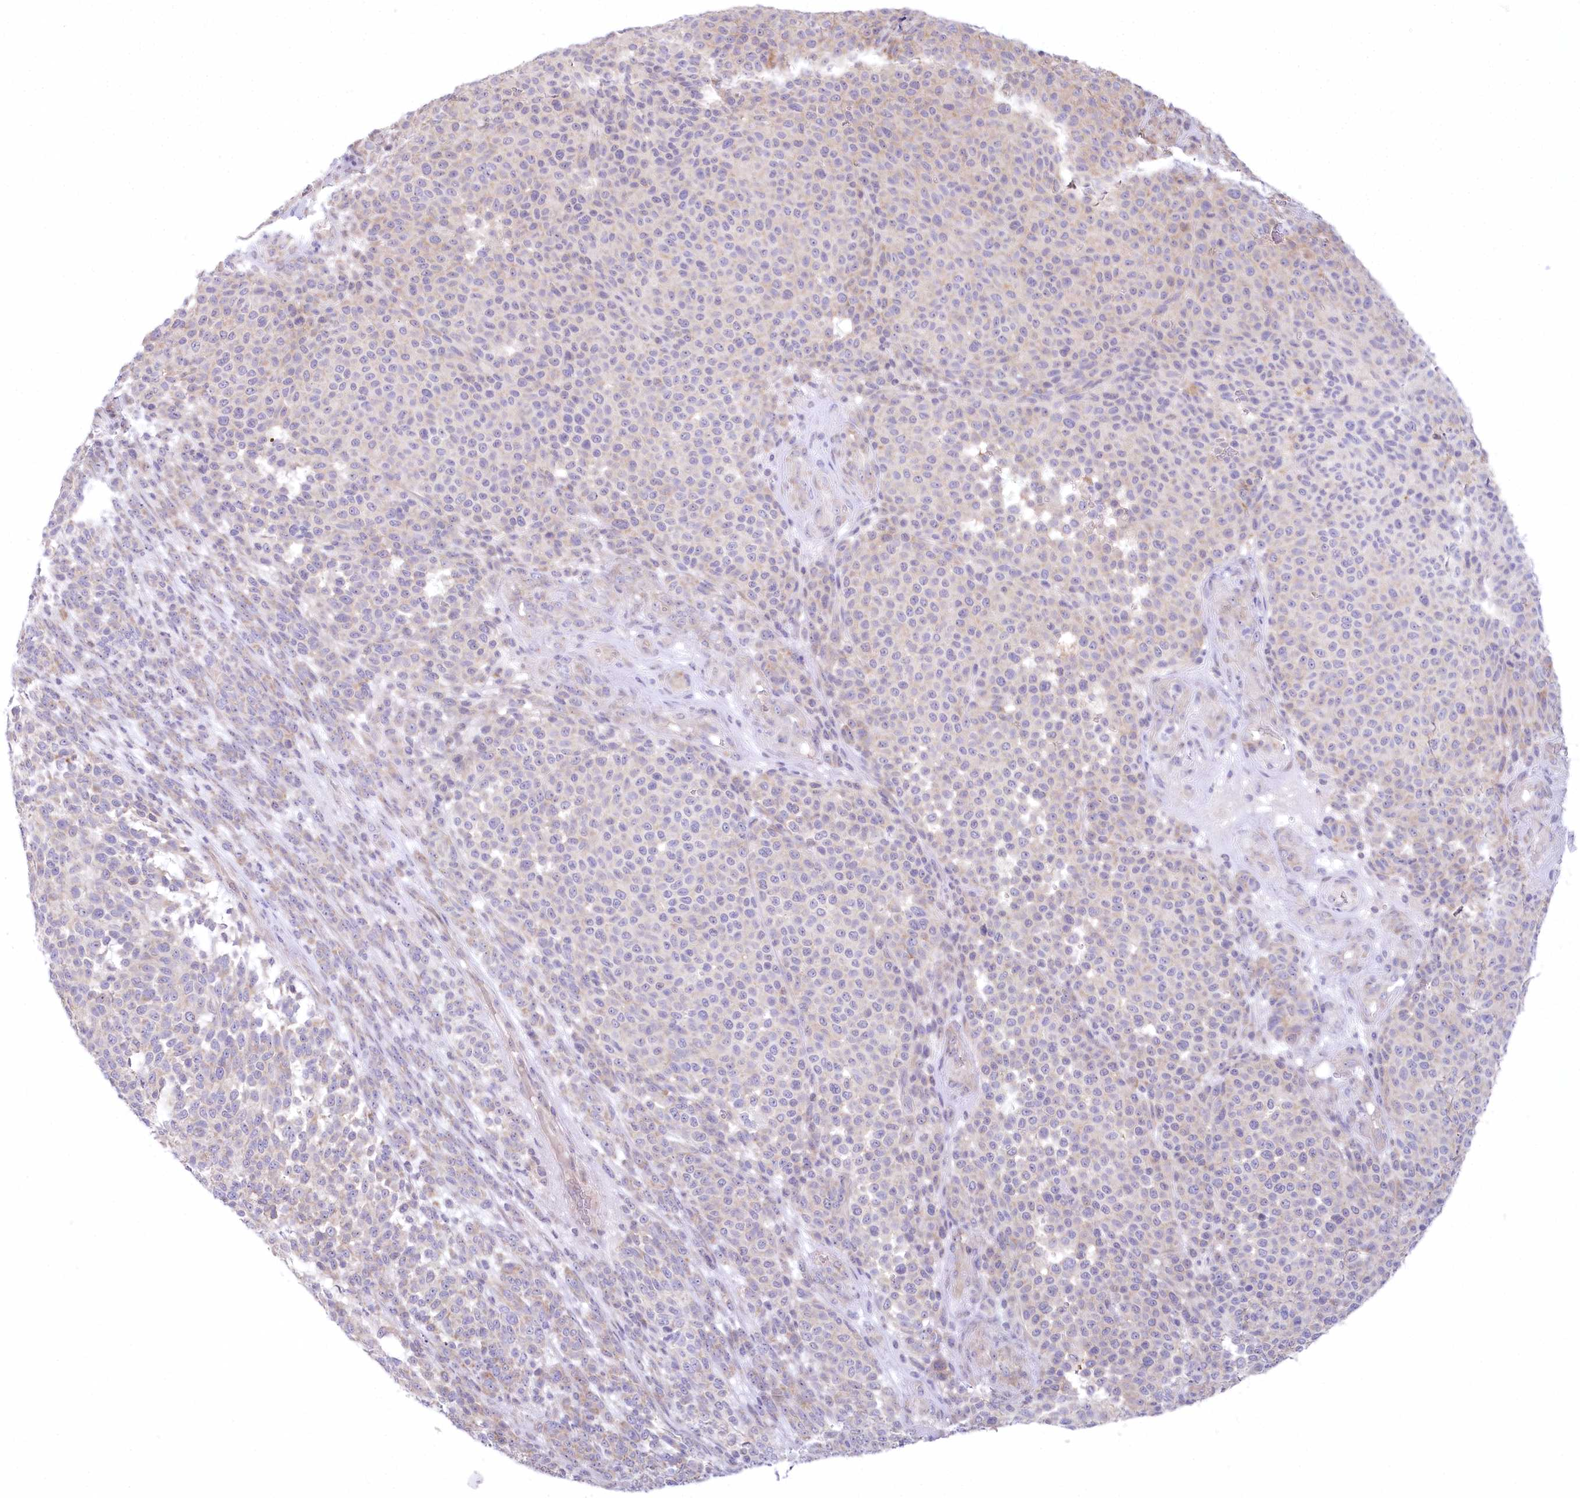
{"staining": {"intensity": "weak", "quantity": "<25%", "location": "cytoplasmic/membranous"}, "tissue": "melanoma", "cell_type": "Tumor cells", "image_type": "cancer", "snomed": [{"axis": "morphology", "description": "Malignant melanoma, NOS"}, {"axis": "topography", "description": "Skin"}], "caption": "Immunohistochemistry (IHC) image of melanoma stained for a protein (brown), which shows no staining in tumor cells. (Brightfield microscopy of DAB immunohistochemistry (IHC) at high magnification).", "gene": "MYOZ1", "patient": {"sex": "male", "age": 49}}